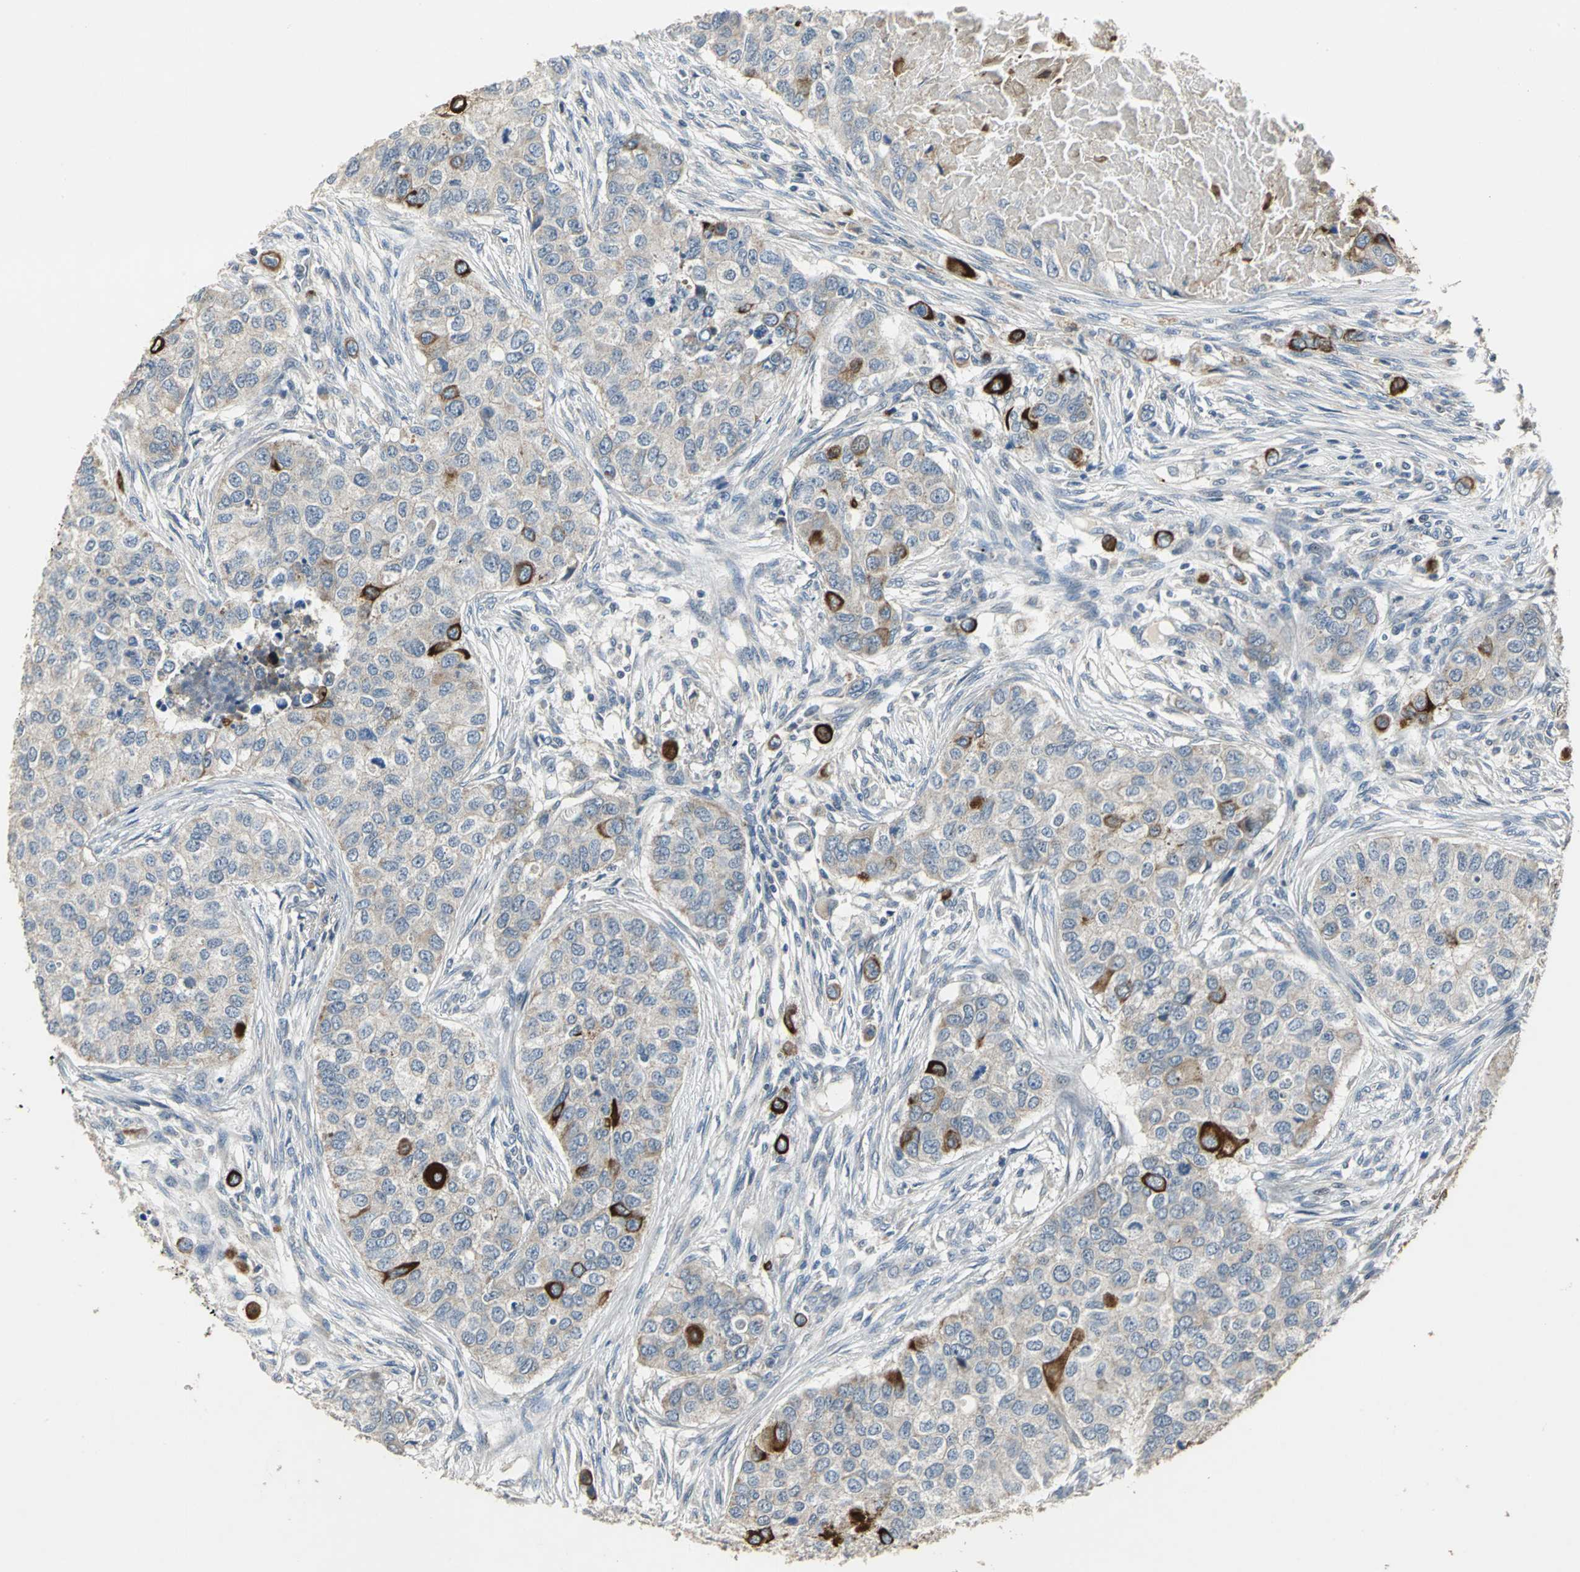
{"staining": {"intensity": "strong", "quantity": "<25%", "location": "cytoplasmic/membranous"}, "tissue": "breast cancer", "cell_type": "Tumor cells", "image_type": "cancer", "snomed": [{"axis": "morphology", "description": "Normal tissue, NOS"}, {"axis": "morphology", "description": "Duct carcinoma"}, {"axis": "topography", "description": "Breast"}], "caption": "Breast cancer (invasive ductal carcinoma) stained with IHC displays strong cytoplasmic/membranous positivity in approximately <25% of tumor cells. The staining was performed using DAB to visualize the protein expression in brown, while the nuclei were stained in blue with hematoxylin (Magnification: 20x).", "gene": "JADE3", "patient": {"sex": "female", "age": 49}}